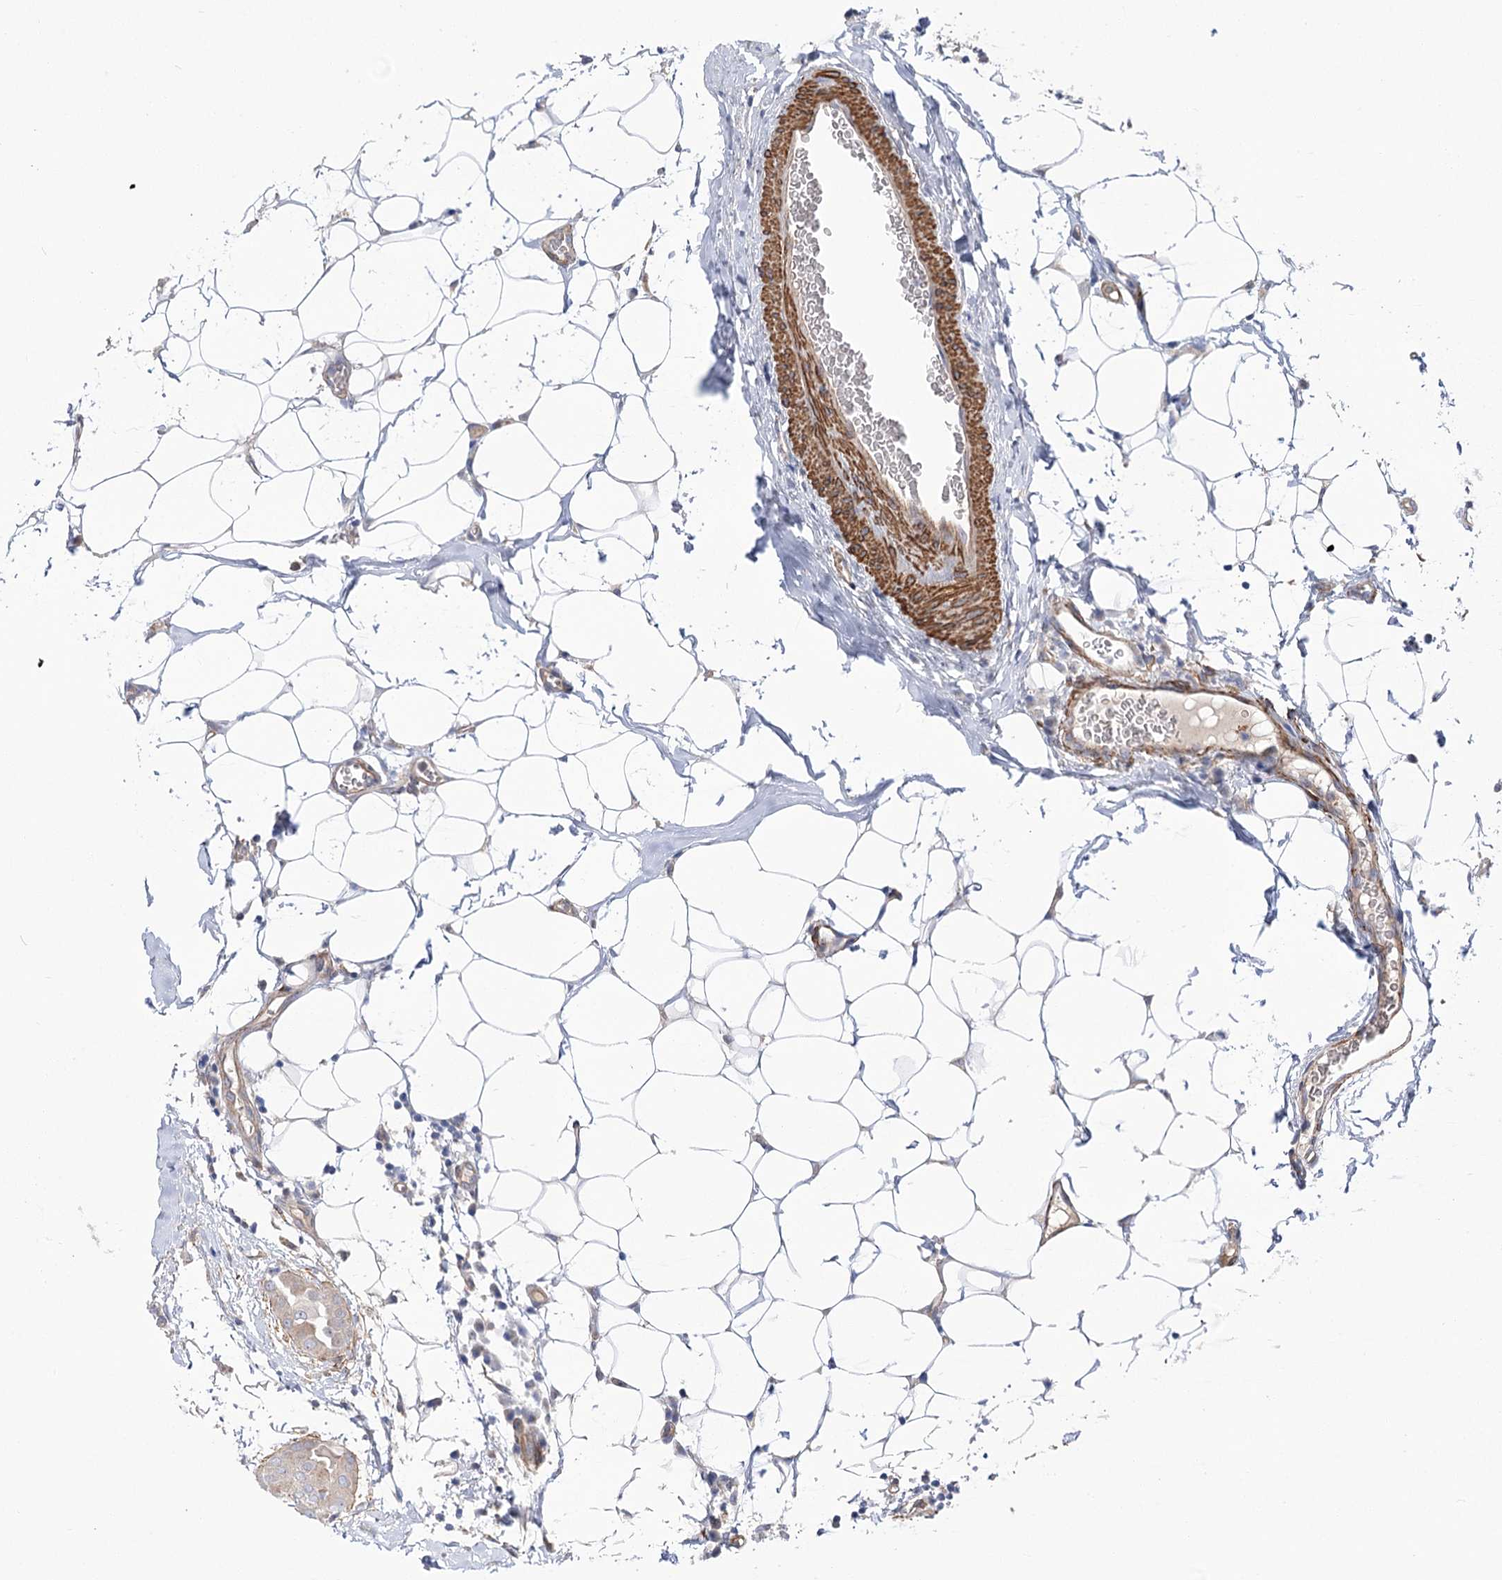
{"staining": {"intensity": "negative", "quantity": "none", "location": "none"}, "tissue": "thyroid cancer", "cell_type": "Tumor cells", "image_type": "cancer", "snomed": [{"axis": "morphology", "description": "Papillary adenocarcinoma, NOS"}, {"axis": "topography", "description": "Thyroid gland"}], "caption": "This image is of thyroid papillary adenocarcinoma stained with immunohistochemistry (IHC) to label a protein in brown with the nuclei are counter-stained blue. There is no expression in tumor cells.", "gene": "WASHC3", "patient": {"sex": "male", "age": 33}}